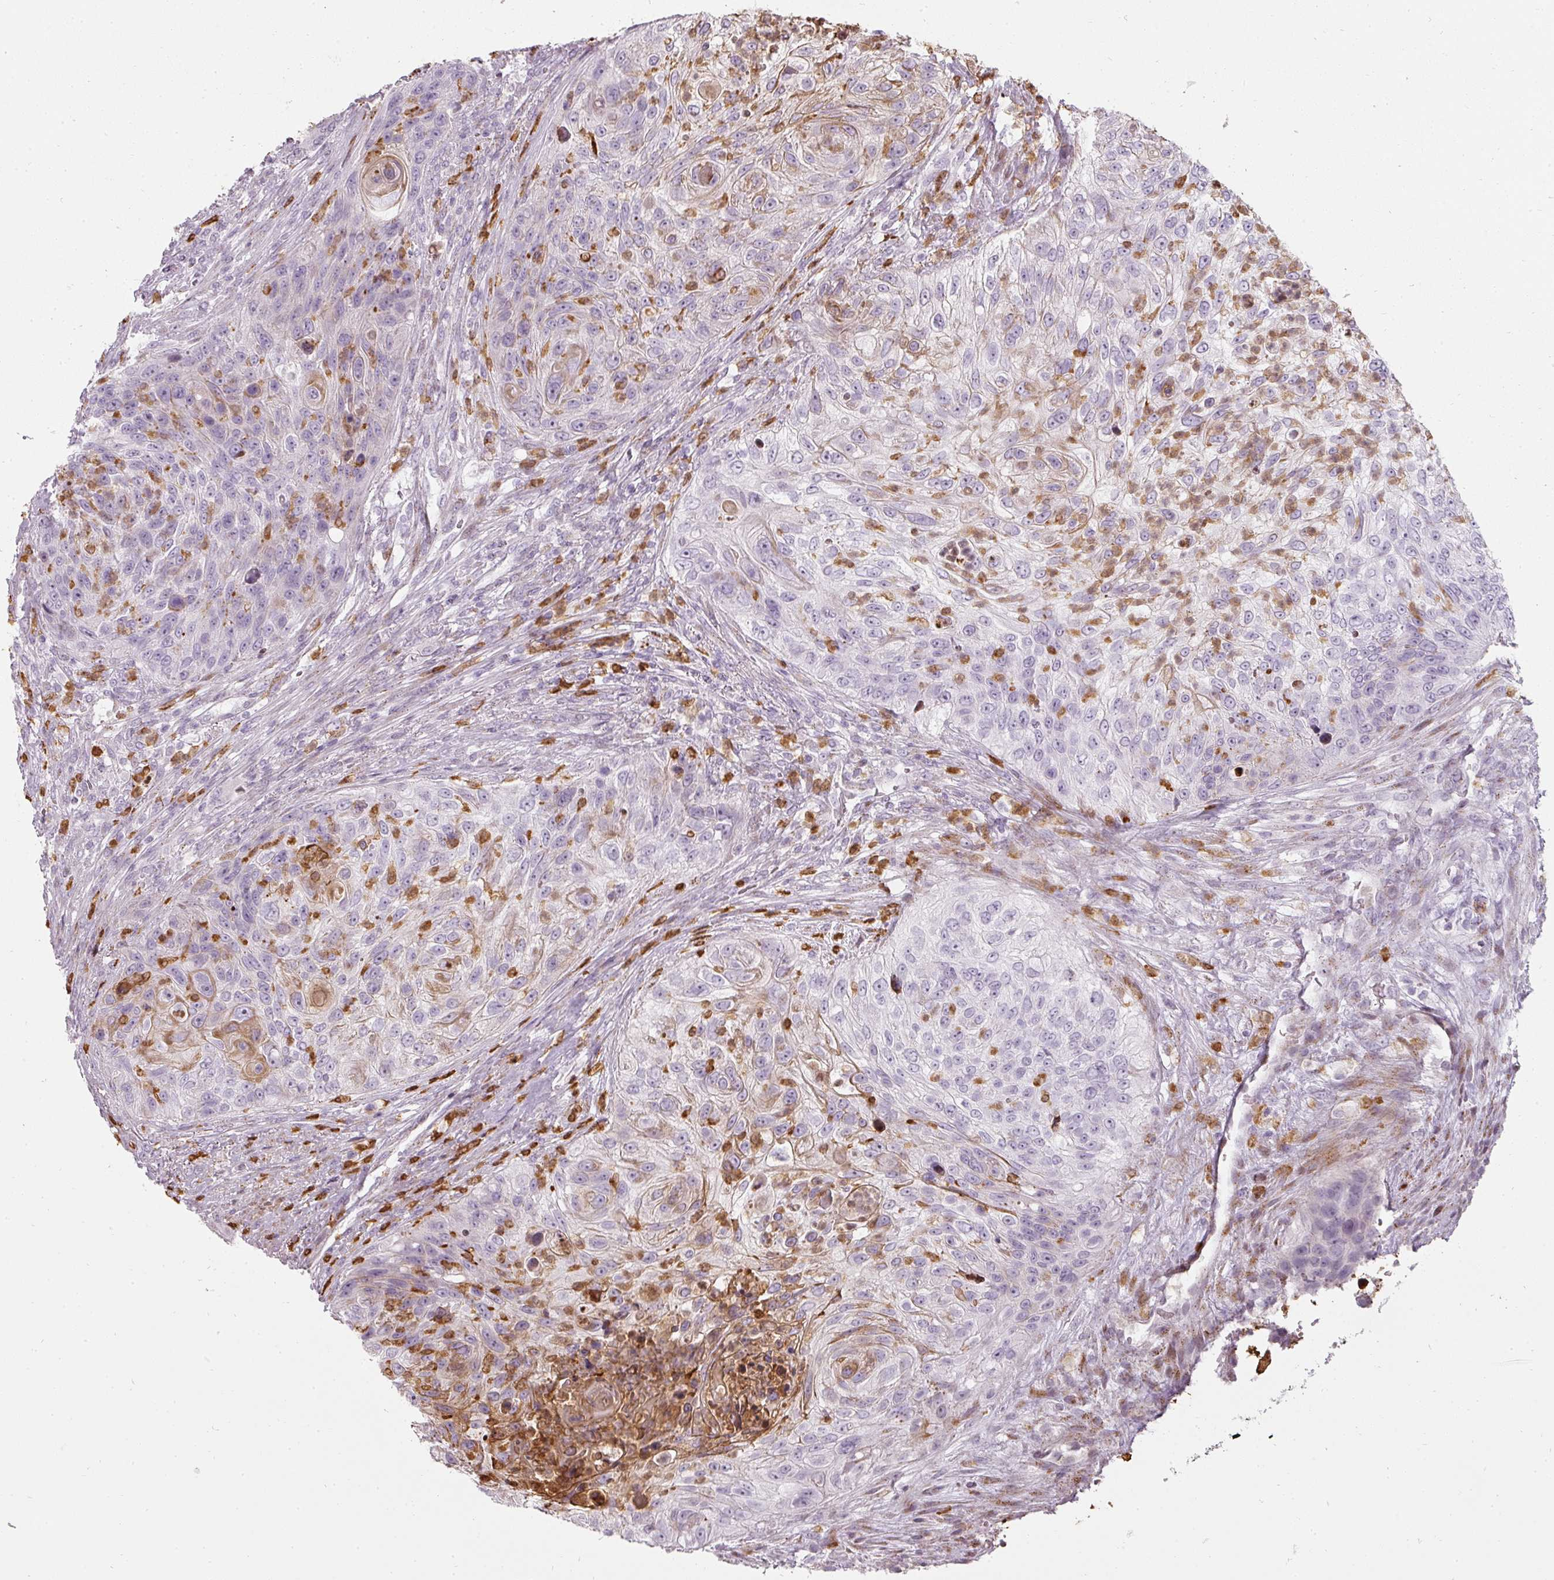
{"staining": {"intensity": "moderate", "quantity": "<25%", "location": "cytoplasmic/membranous"}, "tissue": "urothelial cancer", "cell_type": "Tumor cells", "image_type": "cancer", "snomed": [{"axis": "morphology", "description": "Urothelial carcinoma, High grade"}, {"axis": "topography", "description": "Urinary bladder"}], "caption": "Immunohistochemical staining of human urothelial cancer reveals low levels of moderate cytoplasmic/membranous positivity in about <25% of tumor cells.", "gene": "BIK", "patient": {"sex": "female", "age": 60}}